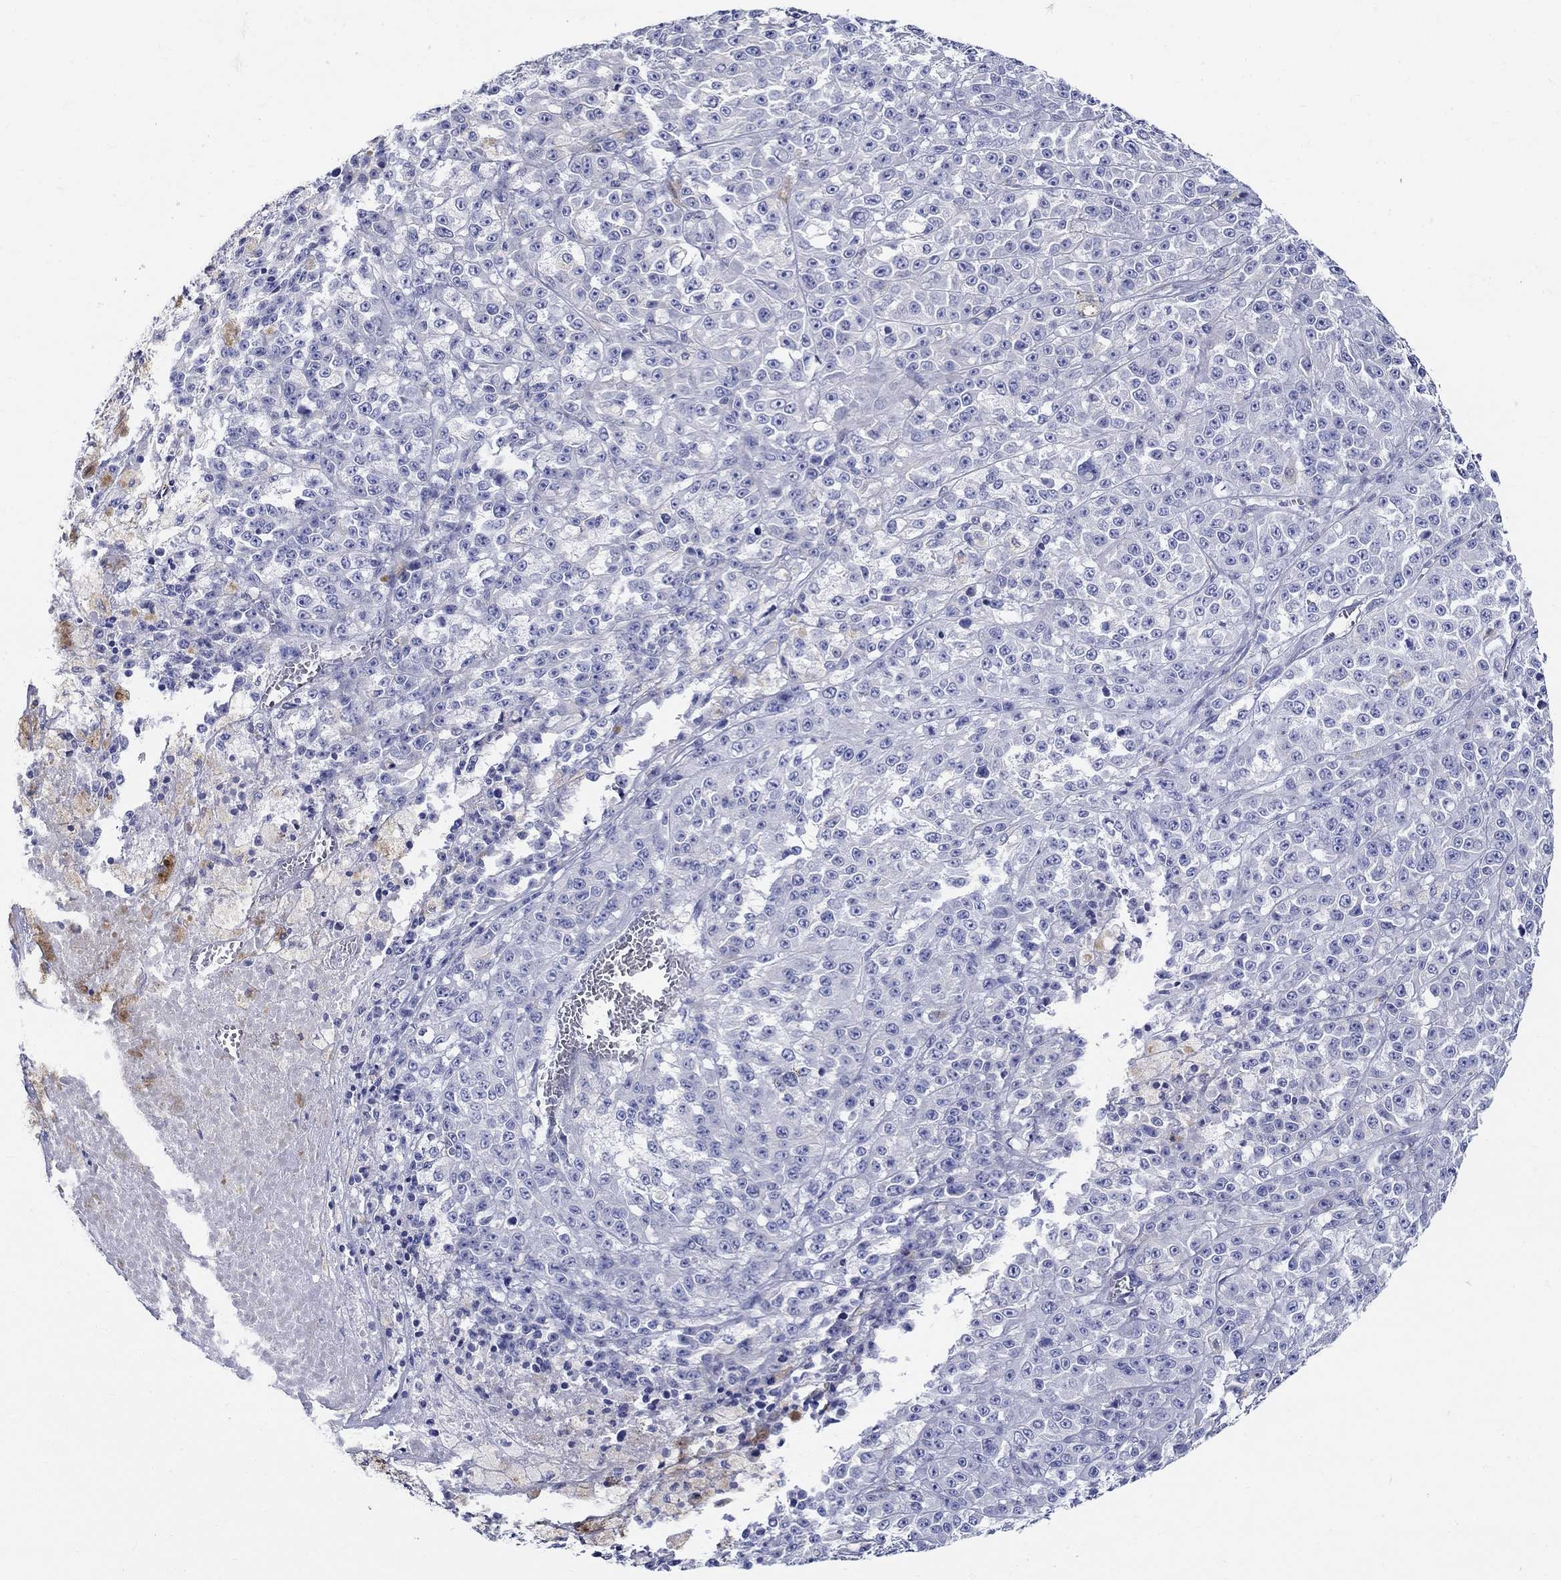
{"staining": {"intensity": "negative", "quantity": "none", "location": "none"}, "tissue": "melanoma", "cell_type": "Tumor cells", "image_type": "cancer", "snomed": [{"axis": "morphology", "description": "Malignant melanoma, NOS"}, {"axis": "topography", "description": "Skin"}], "caption": "Immunohistochemistry (IHC) histopathology image of neoplastic tissue: melanoma stained with DAB displays no significant protein positivity in tumor cells. (Immunohistochemistry, brightfield microscopy, high magnification).", "gene": "CRYGS", "patient": {"sex": "female", "age": 58}}